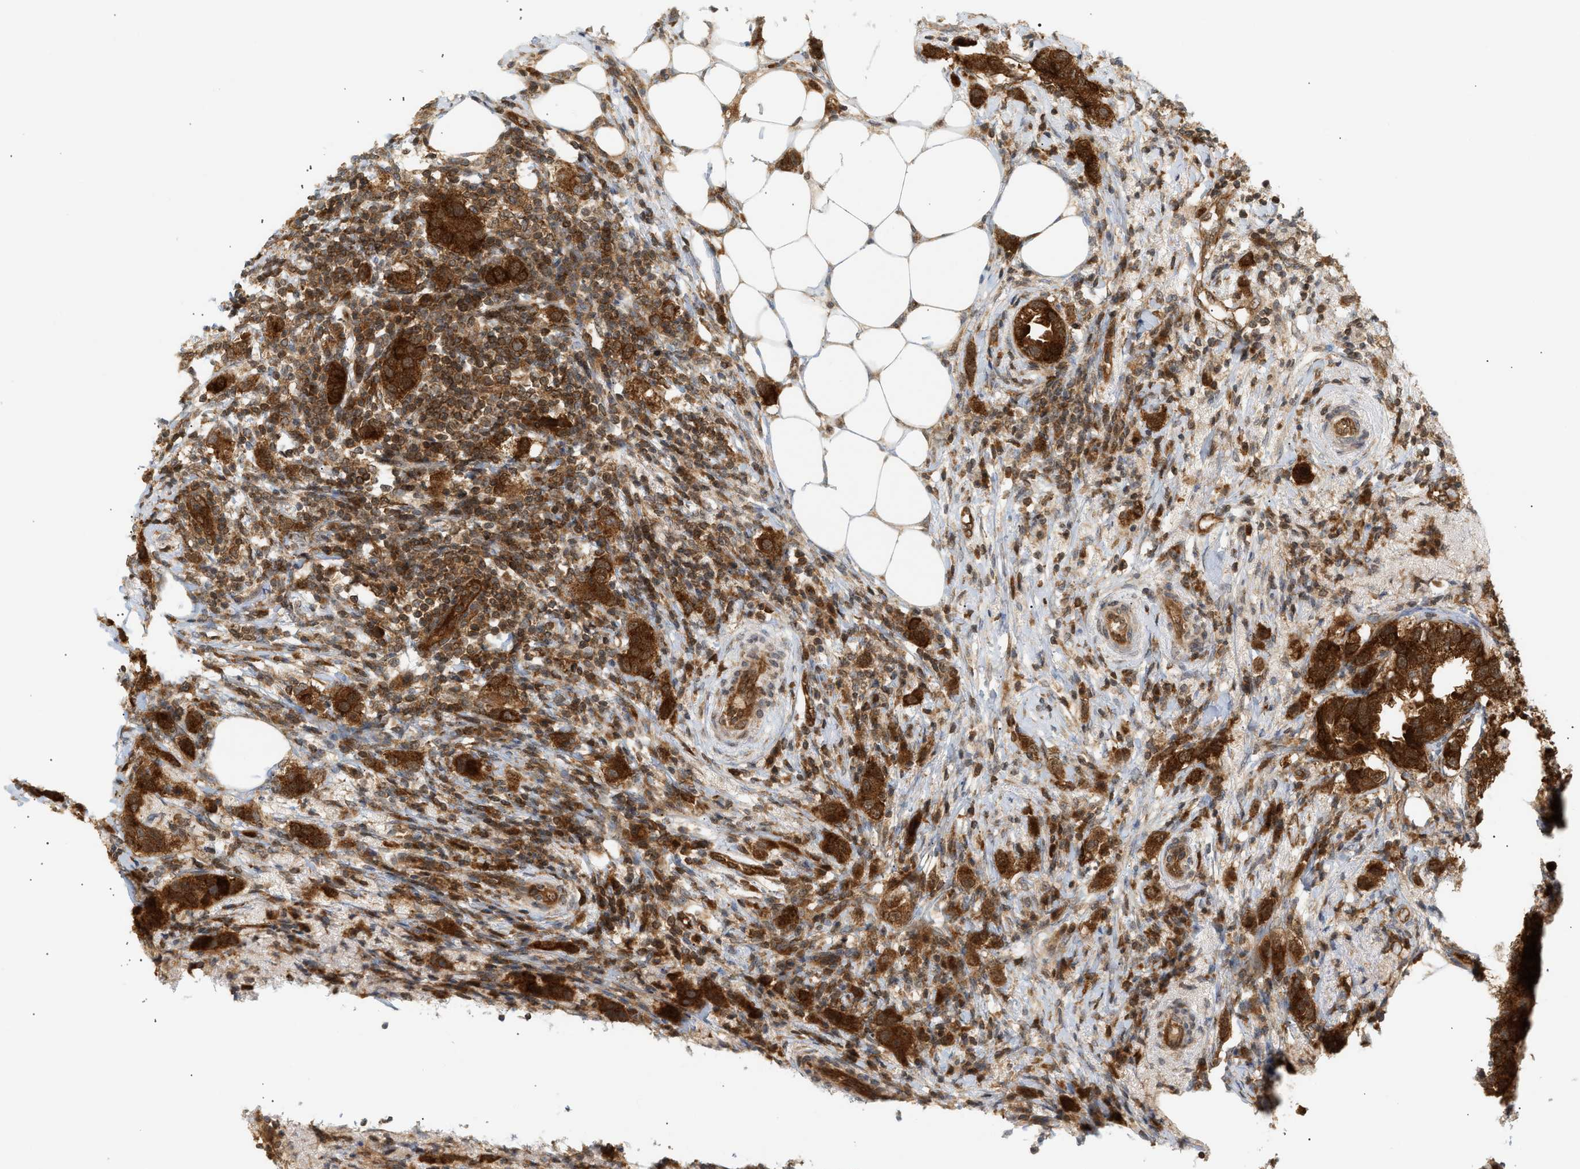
{"staining": {"intensity": "strong", "quantity": ">75%", "location": "cytoplasmic/membranous"}, "tissue": "breast cancer", "cell_type": "Tumor cells", "image_type": "cancer", "snomed": [{"axis": "morphology", "description": "Duct carcinoma"}, {"axis": "topography", "description": "Breast"}], "caption": "Human breast invasive ductal carcinoma stained with a protein marker shows strong staining in tumor cells.", "gene": "SHC1", "patient": {"sex": "female", "age": 50}}